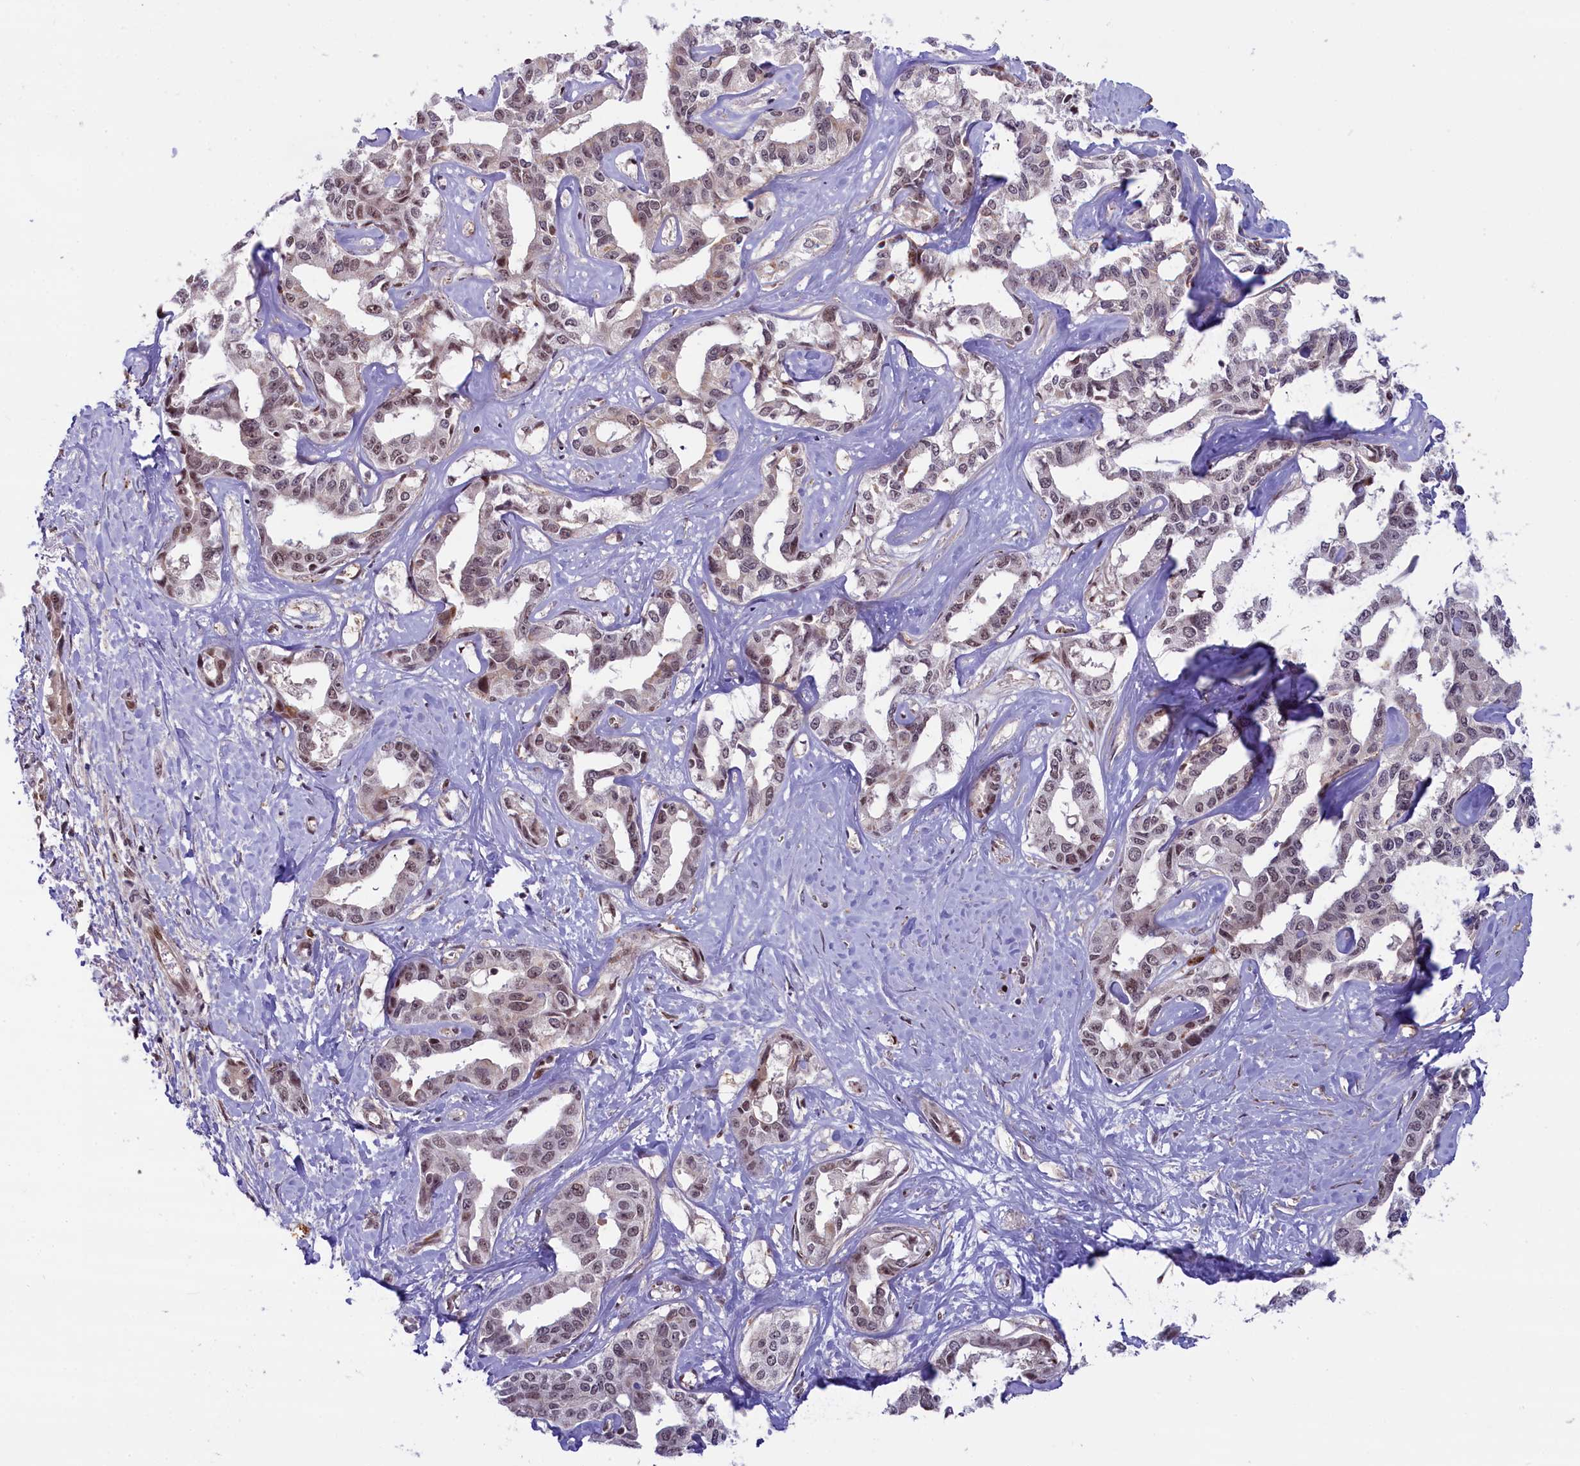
{"staining": {"intensity": "weak", "quantity": "25%-75%", "location": "nuclear"}, "tissue": "liver cancer", "cell_type": "Tumor cells", "image_type": "cancer", "snomed": [{"axis": "morphology", "description": "Cholangiocarcinoma"}, {"axis": "topography", "description": "Liver"}], "caption": "High-magnification brightfield microscopy of cholangiocarcinoma (liver) stained with DAB (brown) and counterstained with hematoxylin (blue). tumor cells exhibit weak nuclear expression is appreciated in about25%-75% of cells.", "gene": "FCHO1", "patient": {"sex": "male", "age": 59}}